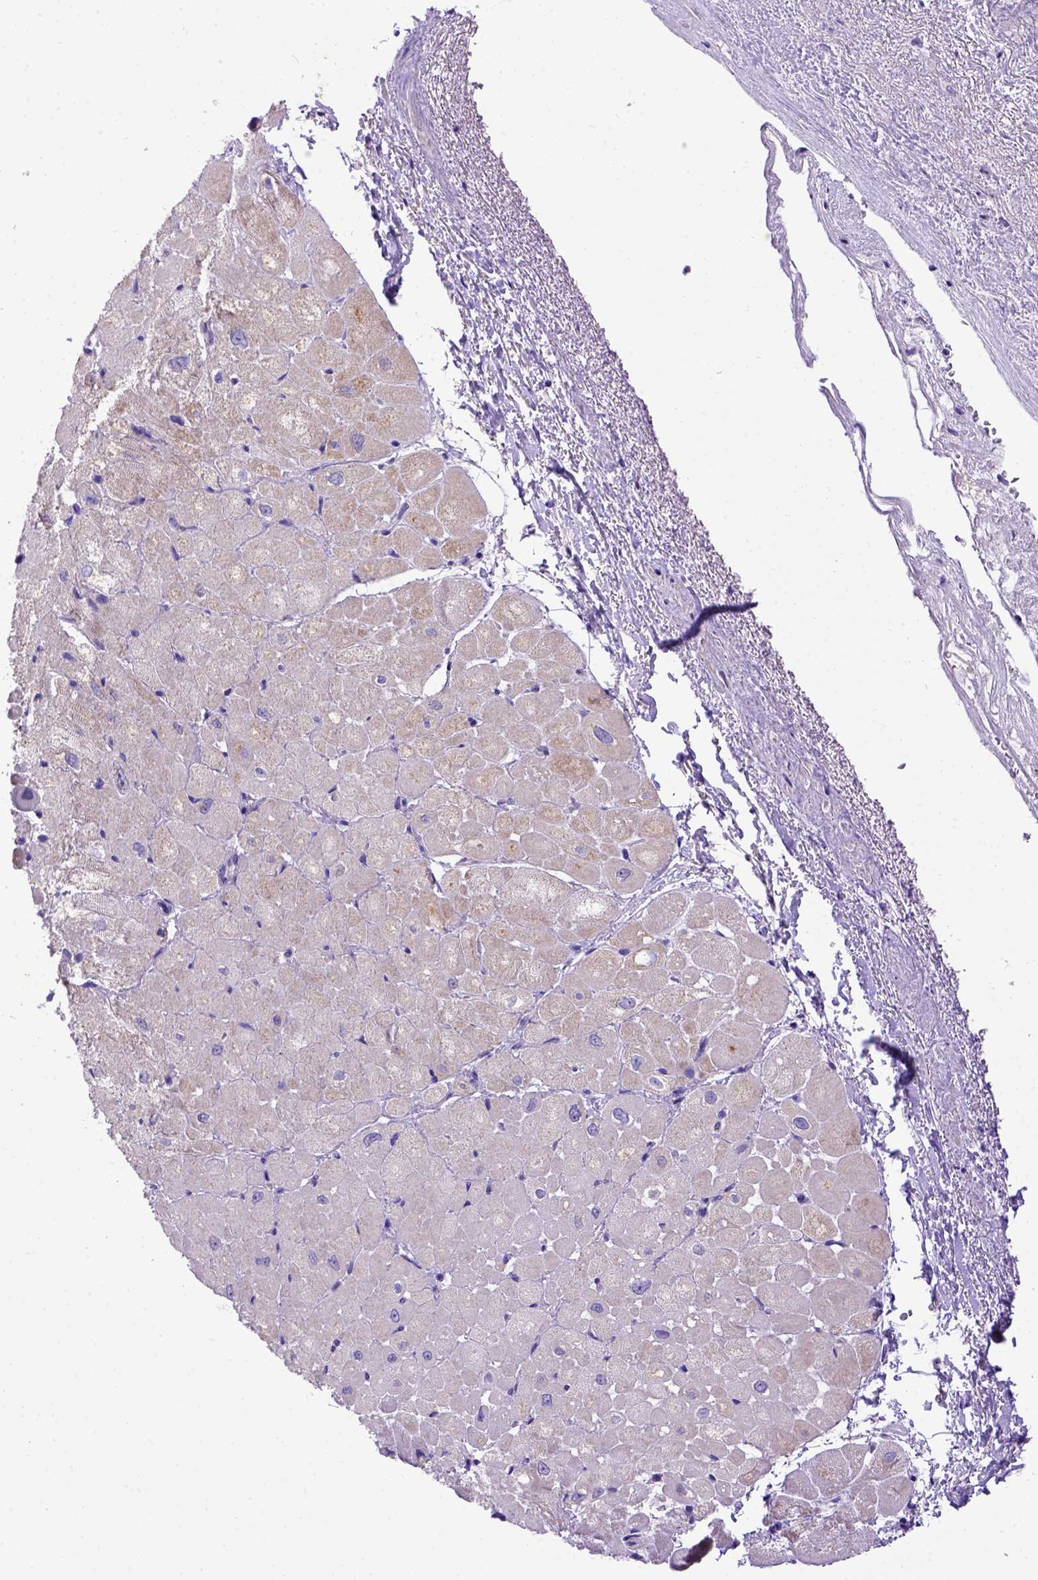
{"staining": {"intensity": "negative", "quantity": "none", "location": "none"}, "tissue": "heart muscle", "cell_type": "Cardiomyocytes", "image_type": "normal", "snomed": [{"axis": "morphology", "description": "Normal tissue, NOS"}, {"axis": "topography", "description": "Heart"}], "caption": "Immunohistochemistry micrograph of unremarkable heart muscle: human heart muscle stained with DAB displays no significant protein staining in cardiomyocytes. Nuclei are stained in blue.", "gene": "ADAM12", "patient": {"sex": "male", "age": 62}}